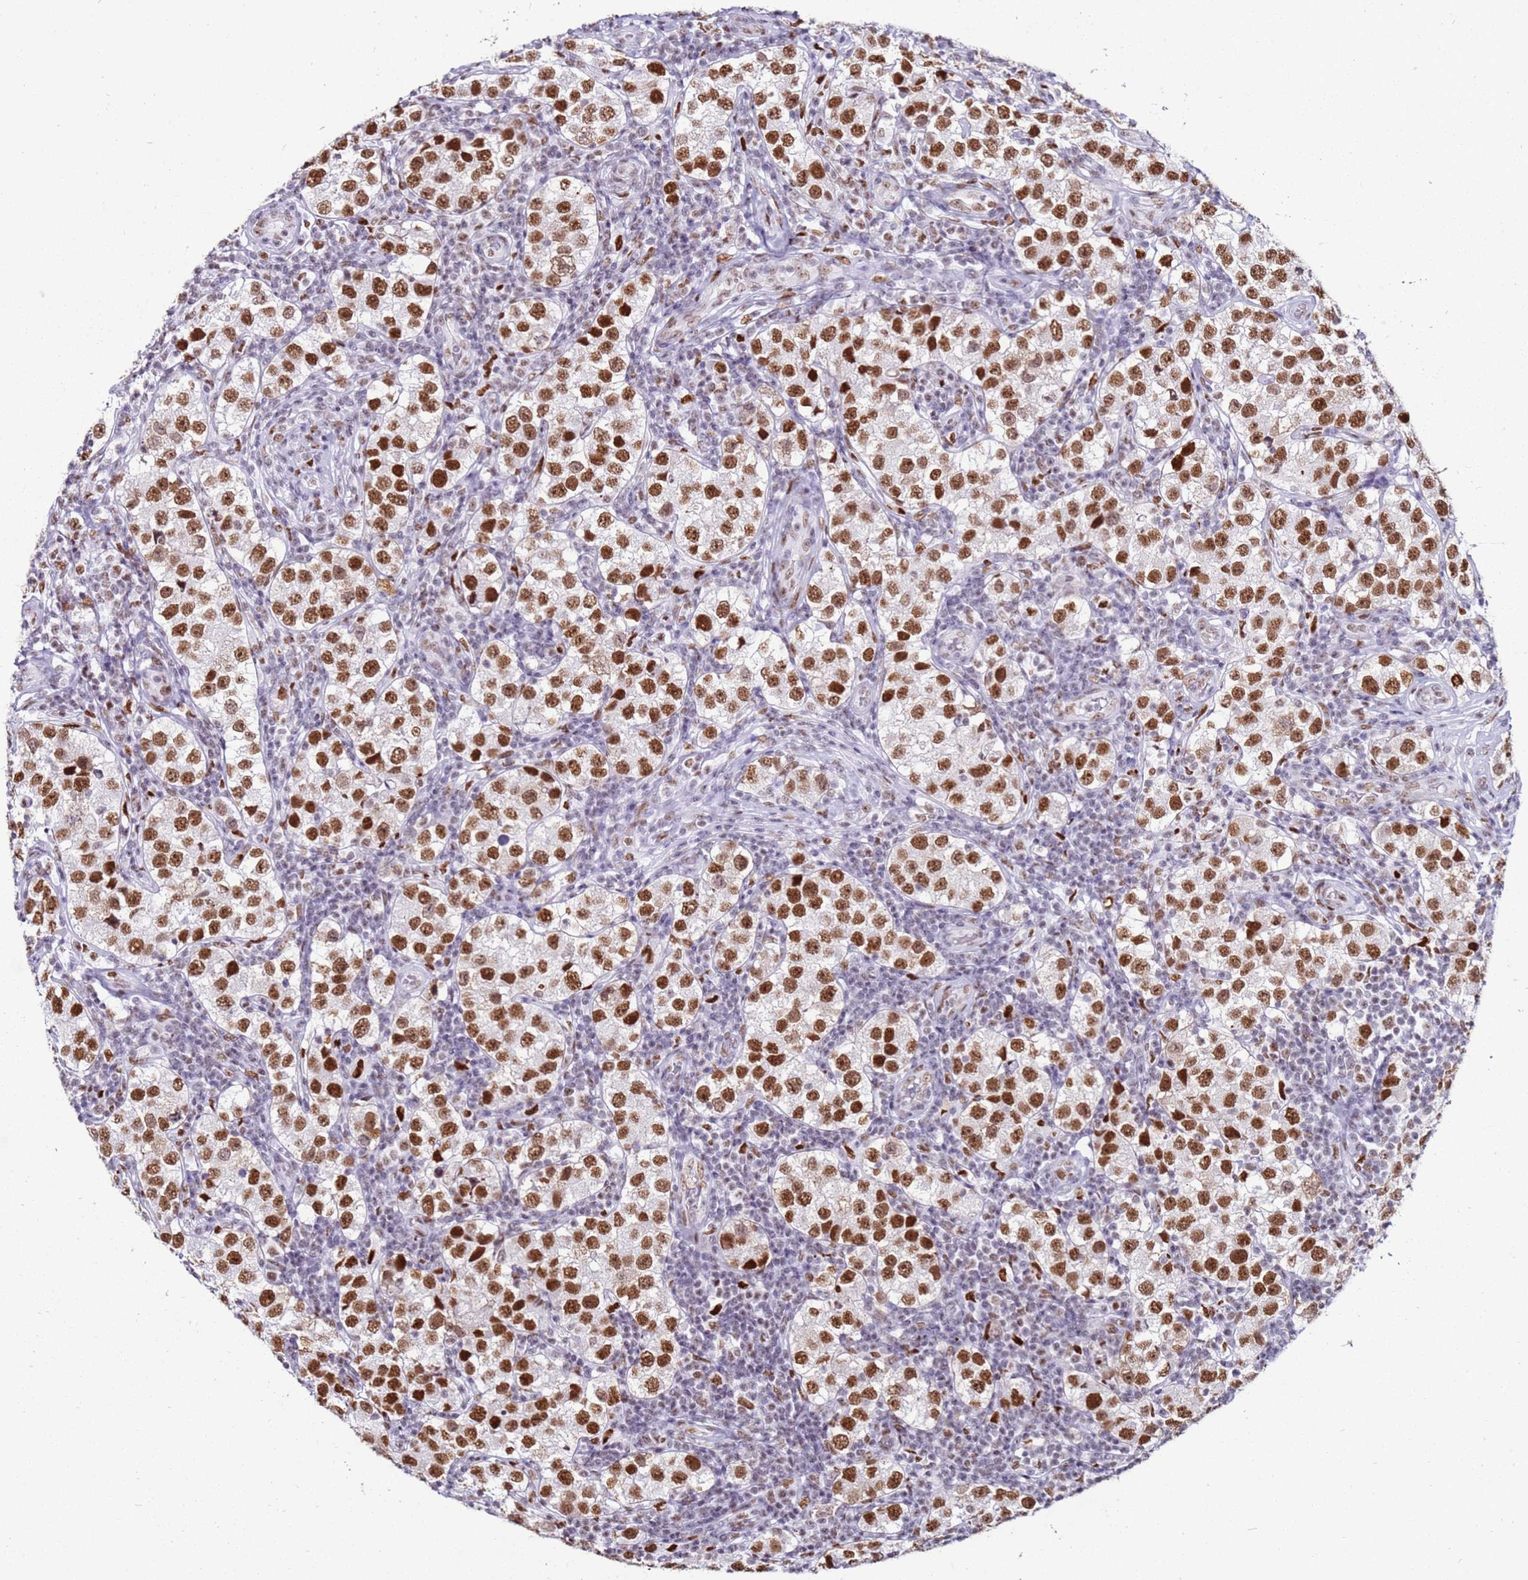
{"staining": {"intensity": "strong", "quantity": ">75%", "location": "nuclear"}, "tissue": "testis cancer", "cell_type": "Tumor cells", "image_type": "cancer", "snomed": [{"axis": "morphology", "description": "Seminoma, NOS"}, {"axis": "topography", "description": "Testis"}], "caption": "Immunohistochemistry (IHC) (DAB) staining of seminoma (testis) exhibits strong nuclear protein staining in approximately >75% of tumor cells. (DAB (3,3'-diaminobenzidine) IHC with brightfield microscopy, high magnification).", "gene": "KPNA4", "patient": {"sex": "male", "age": 34}}